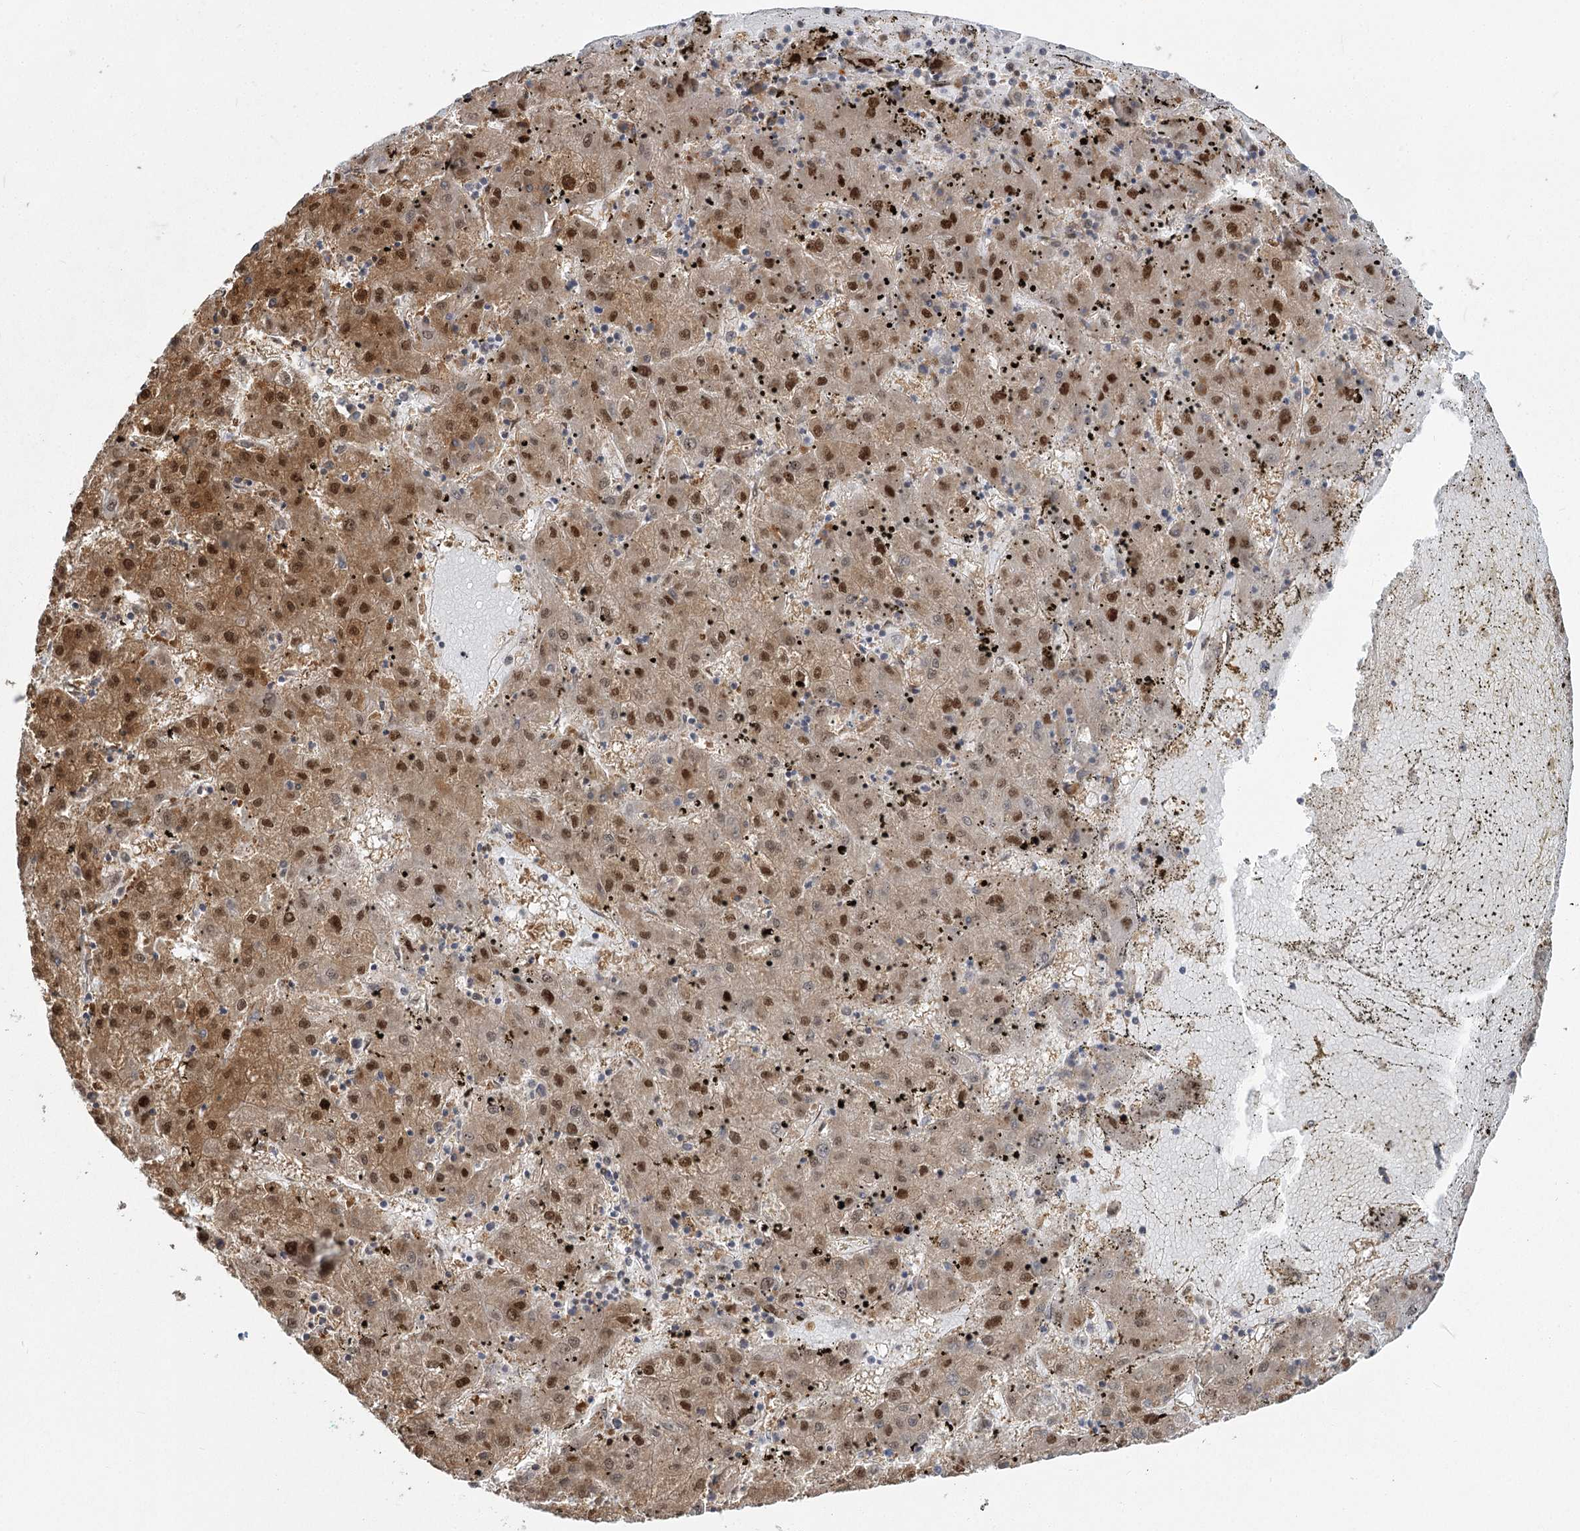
{"staining": {"intensity": "moderate", "quantity": ">75%", "location": "cytoplasmic/membranous,nuclear"}, "tissue": "liver cancer", "cell_type": "Tumor cells", "image_type": "cancer", "snomed": [{"axis": "morphology", "description": "Carcinoma, Hepatocellular, NOS"}, {"axis": "topography", "description": "Liver"}], "caption": "Immunohistochemistry (IHC) staining of liver cancer (hepatocellular carcinoma), which reveals medium levels of moderate cytoplasmic/membranous and nuclear positivity in approximately >75% of tumor cells indicating moderate cytoplasmic/membranous and nuclear protein staining. The staining was performed using DAB (3,3'-diaminobenzidine) (brown) for protein detection and nuclei were counterstained in hematoxylin (blue).", "gene": "THNSL1", "patient": {"sex": "male", "age": 72}}